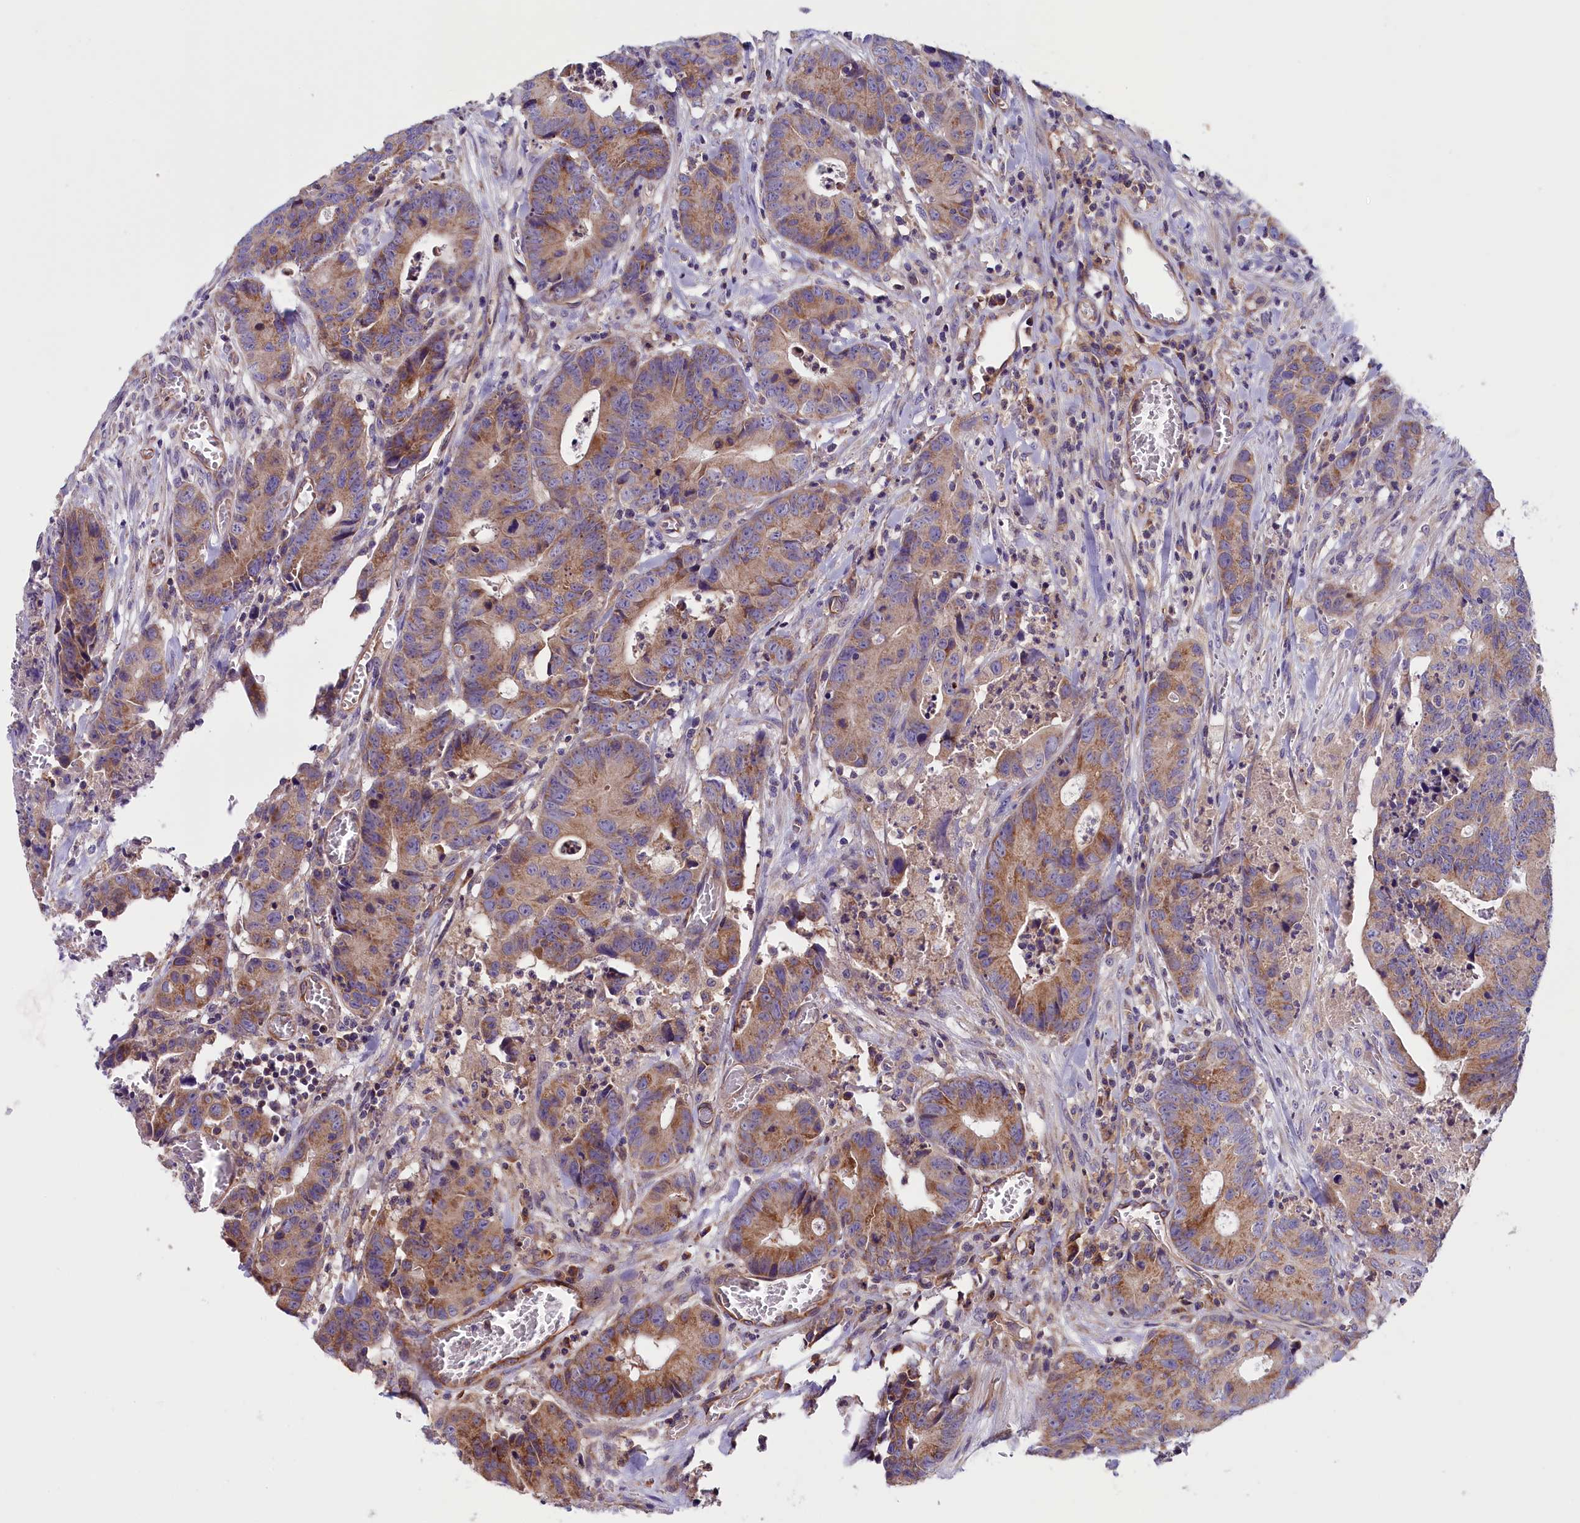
{"staining": {"intensity": "moderate", "quantity": ">75%", "location": "cytoplasmic/membranous"}, "tissue": "colorectal cancer", "cell_type": "Tumor cells", "image_type": "cancer", "snomed": [{"axis": "morphology", "description": "Adenocarcinoma, NOS"}, {"axis": "topography", "description": "Colon"}], "caption": "Adenocarcinoma (colorectal) stained with a protein marker demonstrates moderate staining in tumor cells.", "gene": "DNAJB9", "patient": {"sex": "female", "age": 57}}